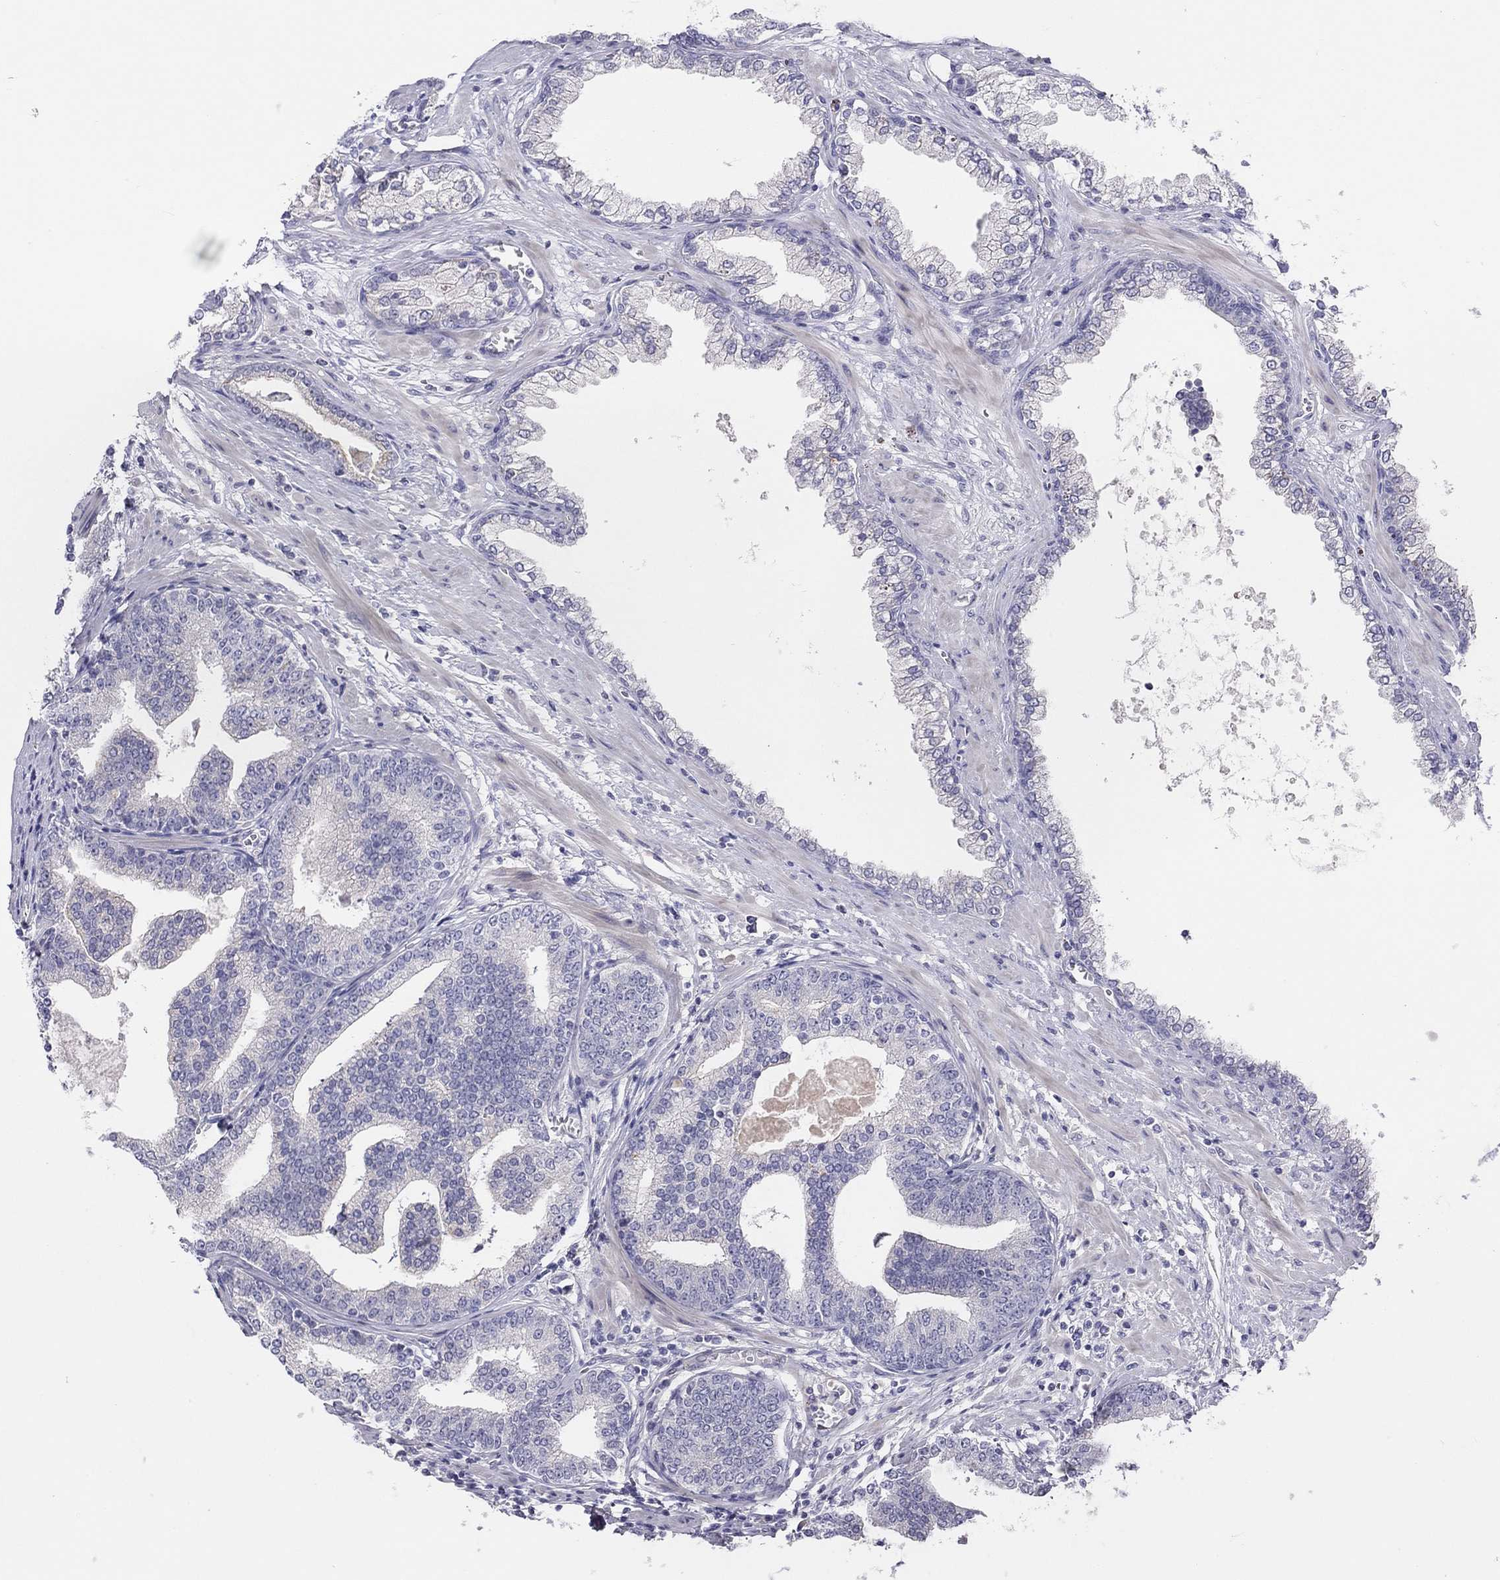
{"staining": {"intensity": "negative", "quantity": "none", "location": "none"}, "tissue": "prostate cancer", "cell_type": "Tumor cells", "image_type": "cancer", "snomed": [{"axis": "morphology", "description": "Adenocarcinoma, NOS"}, {"axis": "topography", "description": "Prostate"}], "caption": "Prostate cancer (adenocarcinoma) stained for a protein using IHC reveals no staining tumor cells.", "gene": "MGAT4C", "patient": {"sex": "male", "age": 64}}